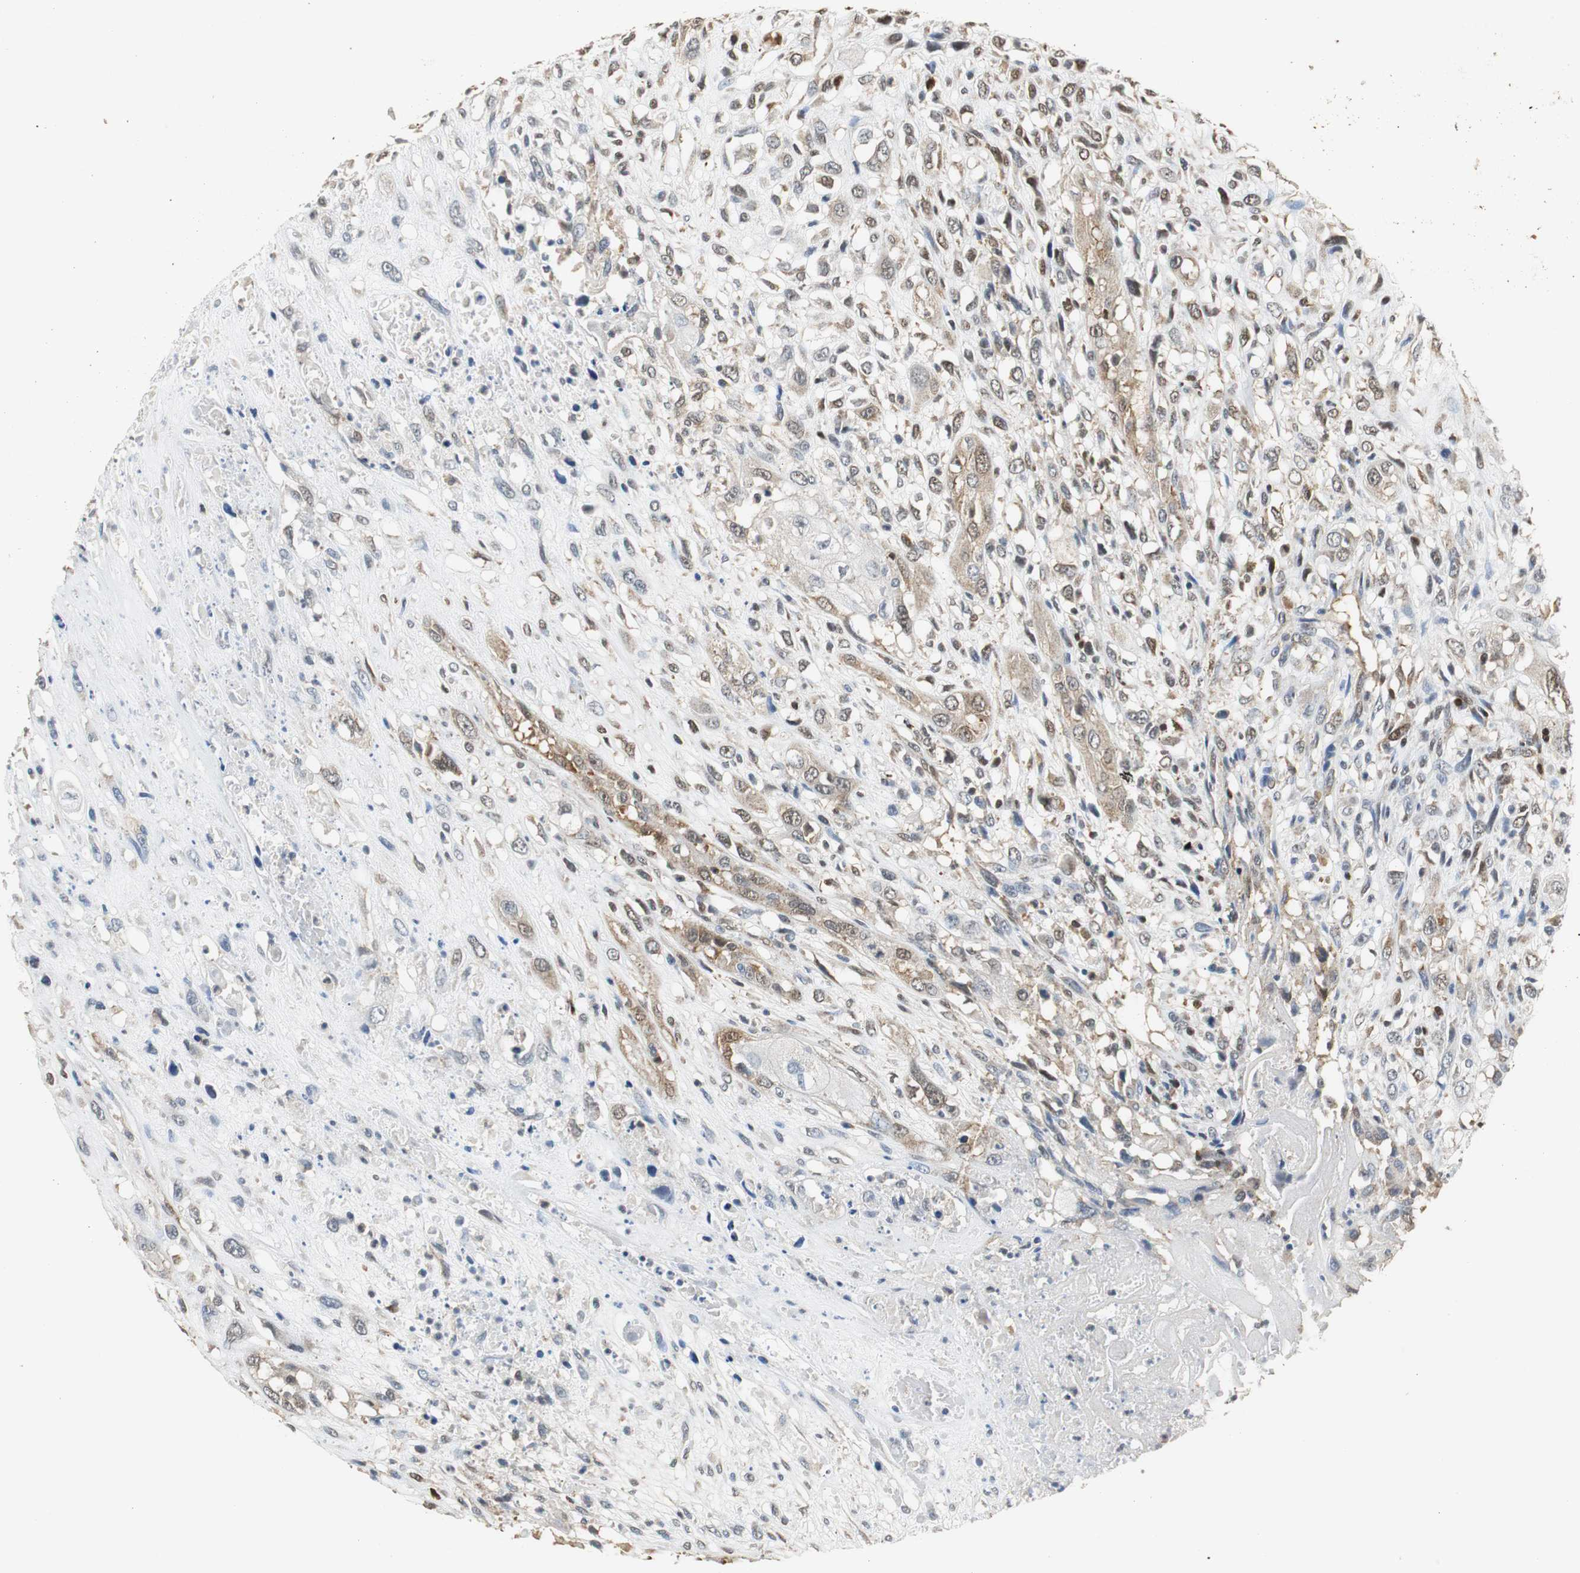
{"staining": {"intensity": "weak", "quantity": "25%-75%", "location": "cytoplasmic/membranous"}, "tissue": "head and neck cancer", "cell_type": "Tumor cells", "image_type": "cancer", "snomed": [{"axis": "morphology", "description": "Necrosis, NOS"}, {"axis": "morphology", "description": "Neoplasm, malignant, NOS"}, {"axis": "topography", "description": "Salivary gland"}, {"axis": "topography", "description": "Head-Neck"}], "caption": "Human head and neck cancer (neoplasm (malignant)) stained for a protein (brown) exhibits weak cytoplasmic/membranous positive staining in about 25%-75% of tumor cells.", "gene": "GSDMD", "patient": {"sex": "male", "age": 43}}